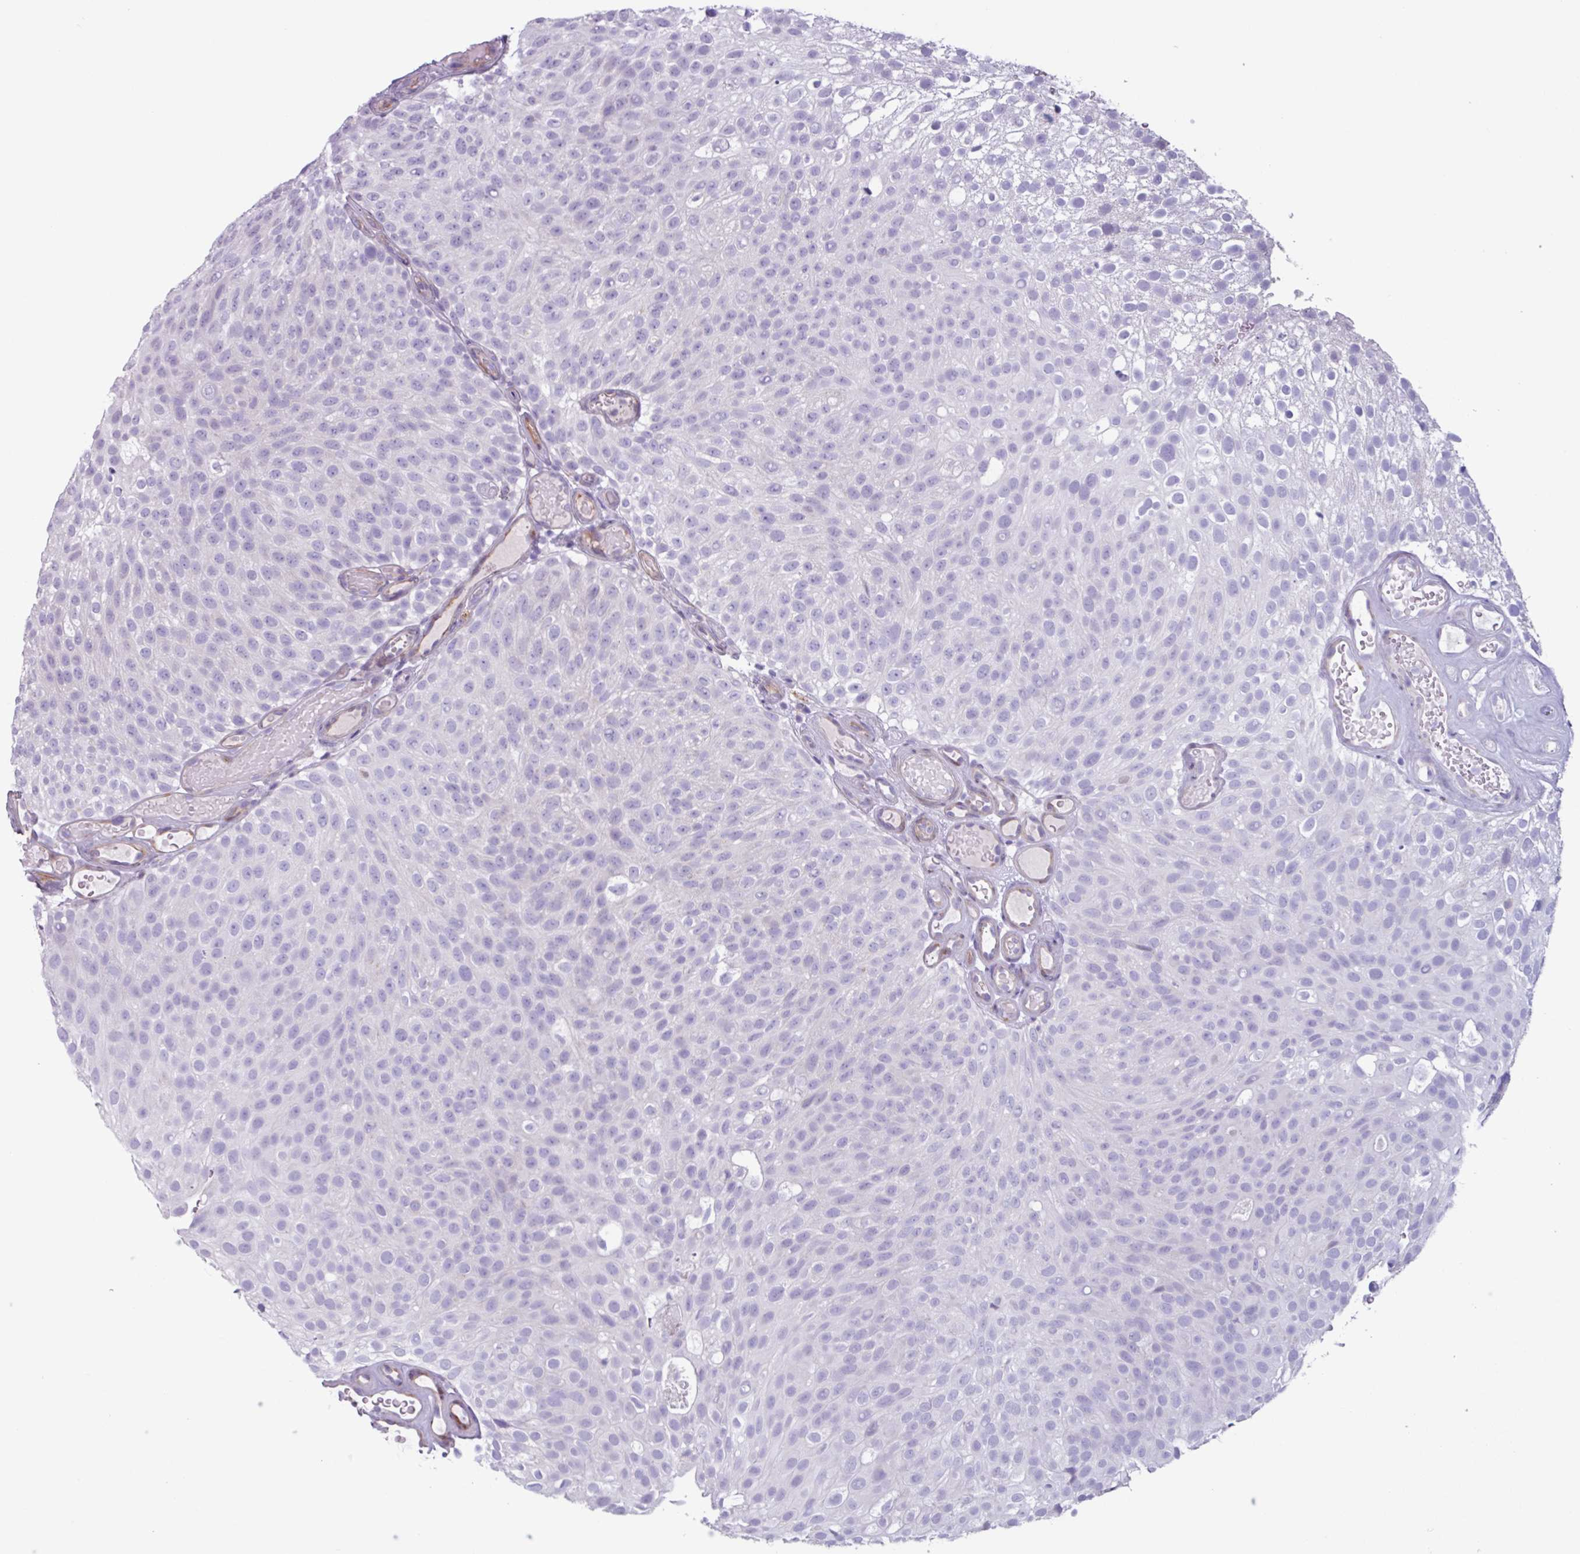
{"staining": {"intensity": "negative", "quantity": "none", "location": "none"}, "tissue": "urothelial cancer", "cell_type": "Tumor cells", "image_type": "cancer", "snomed": [{"axis": "morphology", "description": "Urothelial carcinoma, Low grade"}, {"axis": "topography", "description": "Urinary bladder"}], "caption": "Tumor cells show no significant protein expression in urothelial carcinoma (low-grade).", "gene": "ADGRE1", "patient": {"sex": "male", "age": 78}}